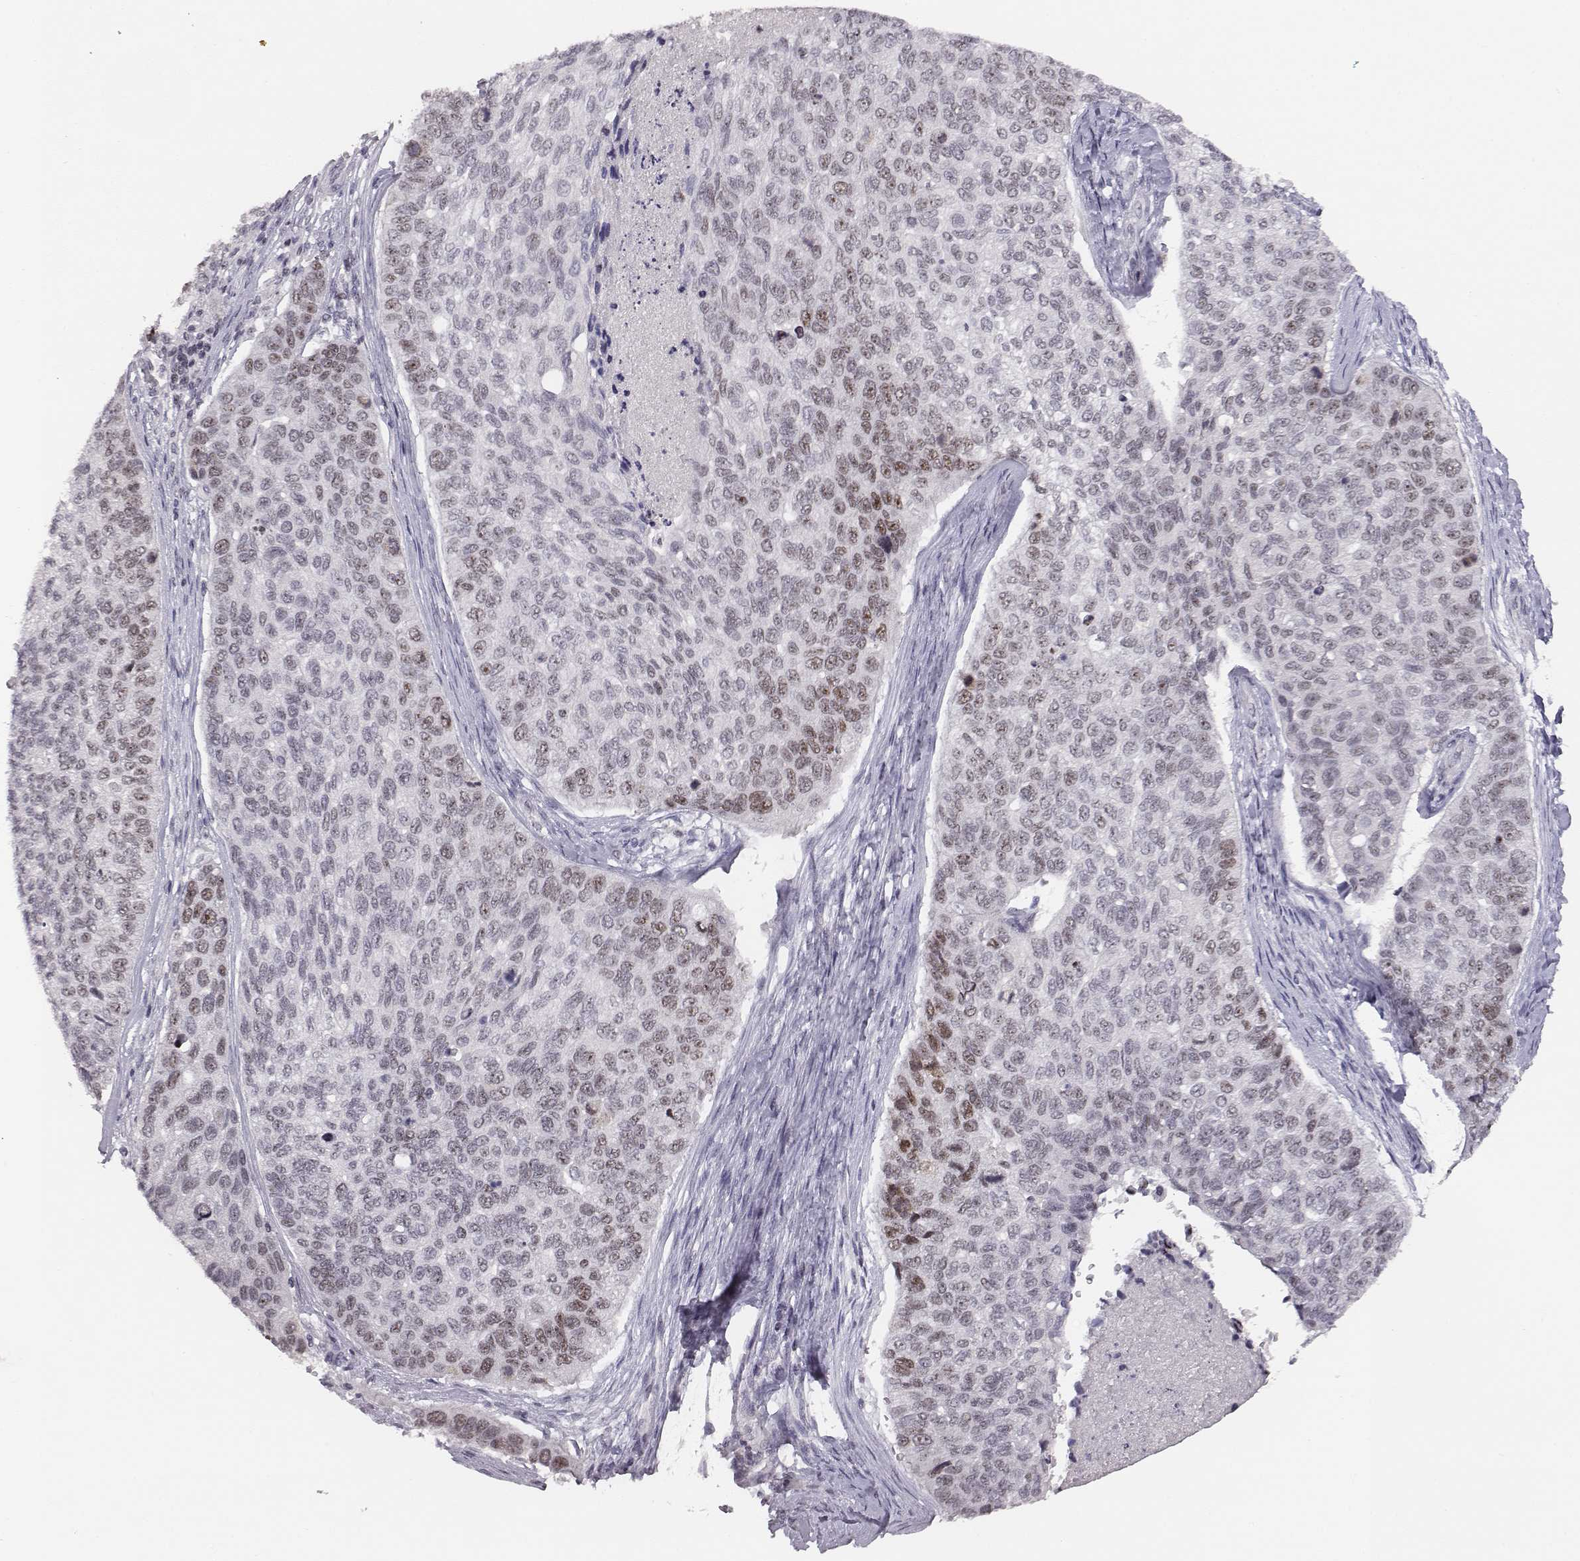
{"staining": {"intensity": "moderate", "quantity": "<25%", "location": "nuclear"}, "tissue": "lung cancer", "cell_type": "Tumor cells", "image_type": "cancer", "snomed": [{"axis": "morphology", "description": "Squamous cell carcinoma, NOS"}, {"axis": "topography", "description": "Lung"}], "caption": "Immunohistochemical staining of human lung cancer shows moderate nuclear protein staining in about <25% of tumor cells.", "gene": "NIFK", "patient": {"sex": "male", "age": 69}}